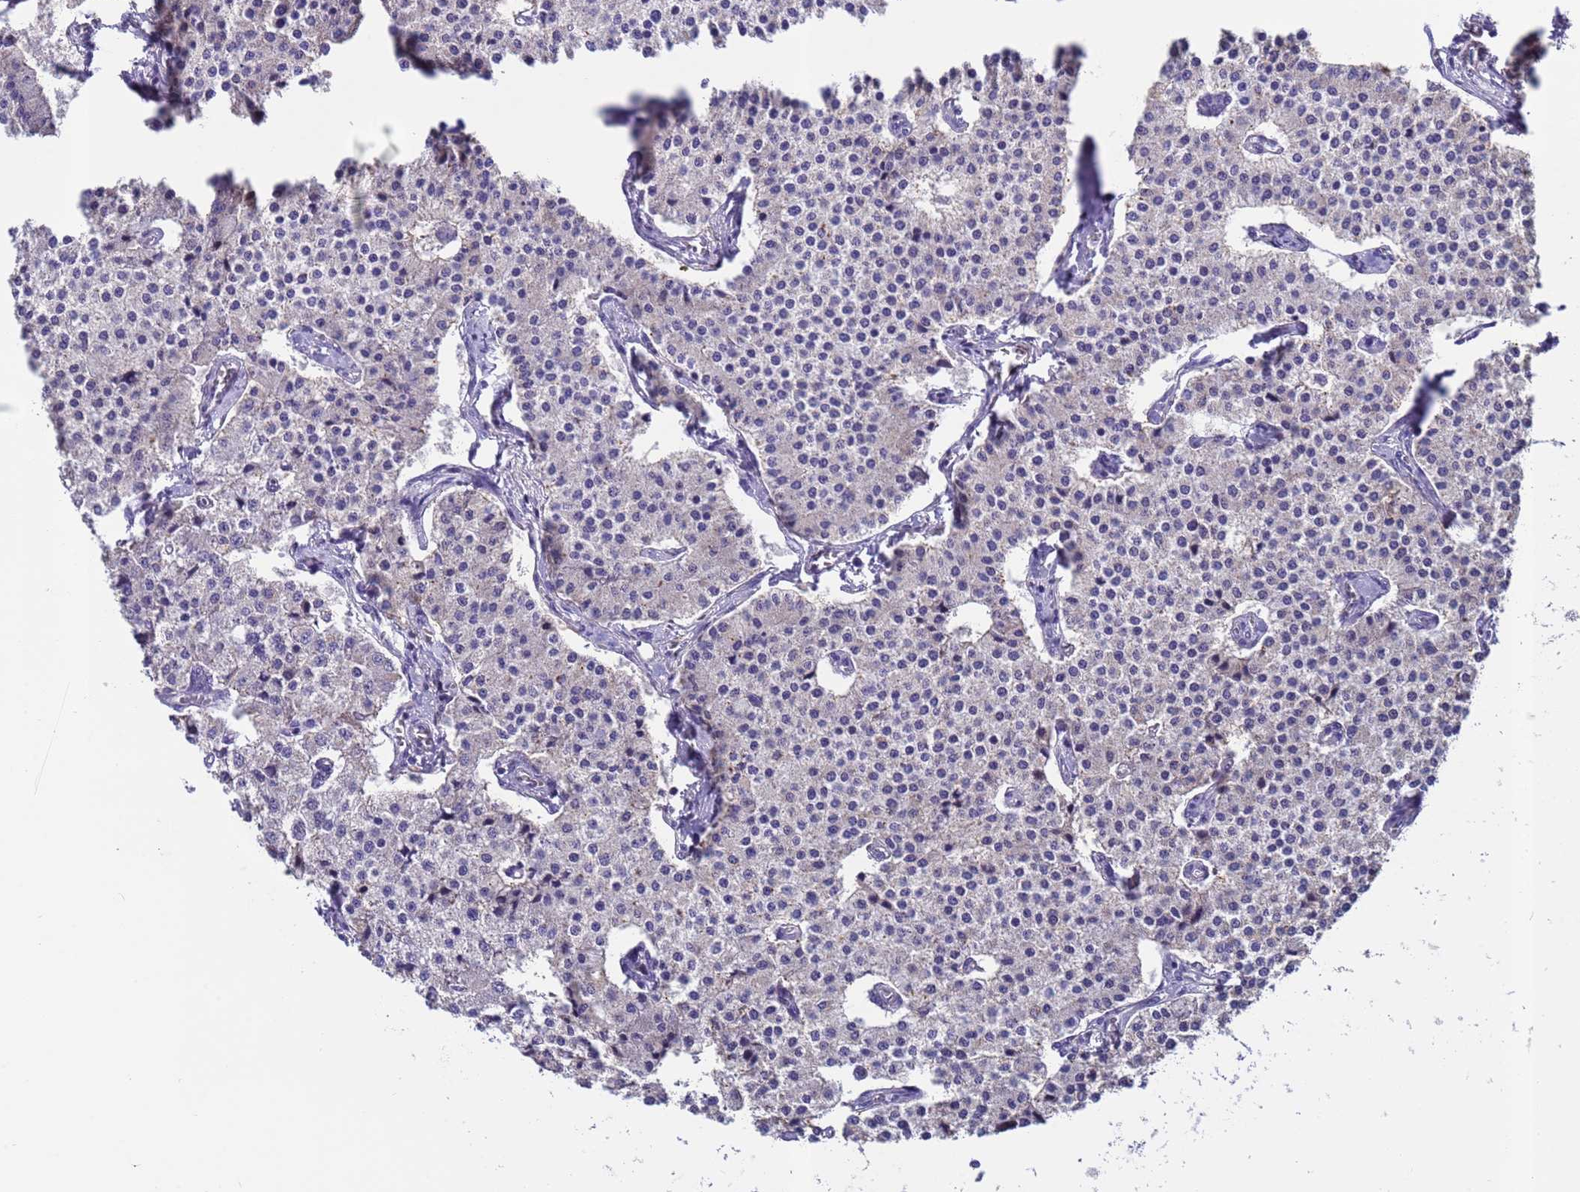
{"staining": {"intensity": "negative", "quantity": "none", "location": "none"}, "tissue": "carcinoid", "cell_type": "Tumor cells", "image_type": "cancer", "snomed": [{"axis": "morphology", "description": "Carcinoid, malignant, NOS"}, {"axis": "topography", "description": "Colon"}], "caption": "There is no significant expression in tumor cells of carcinoid. (DAB (3,3'-diaminobenzidine) immunohistochemistry (IHC), high magnification).", "gene": "ZNF248", "patient": {"sex": "female", "age": 52}}